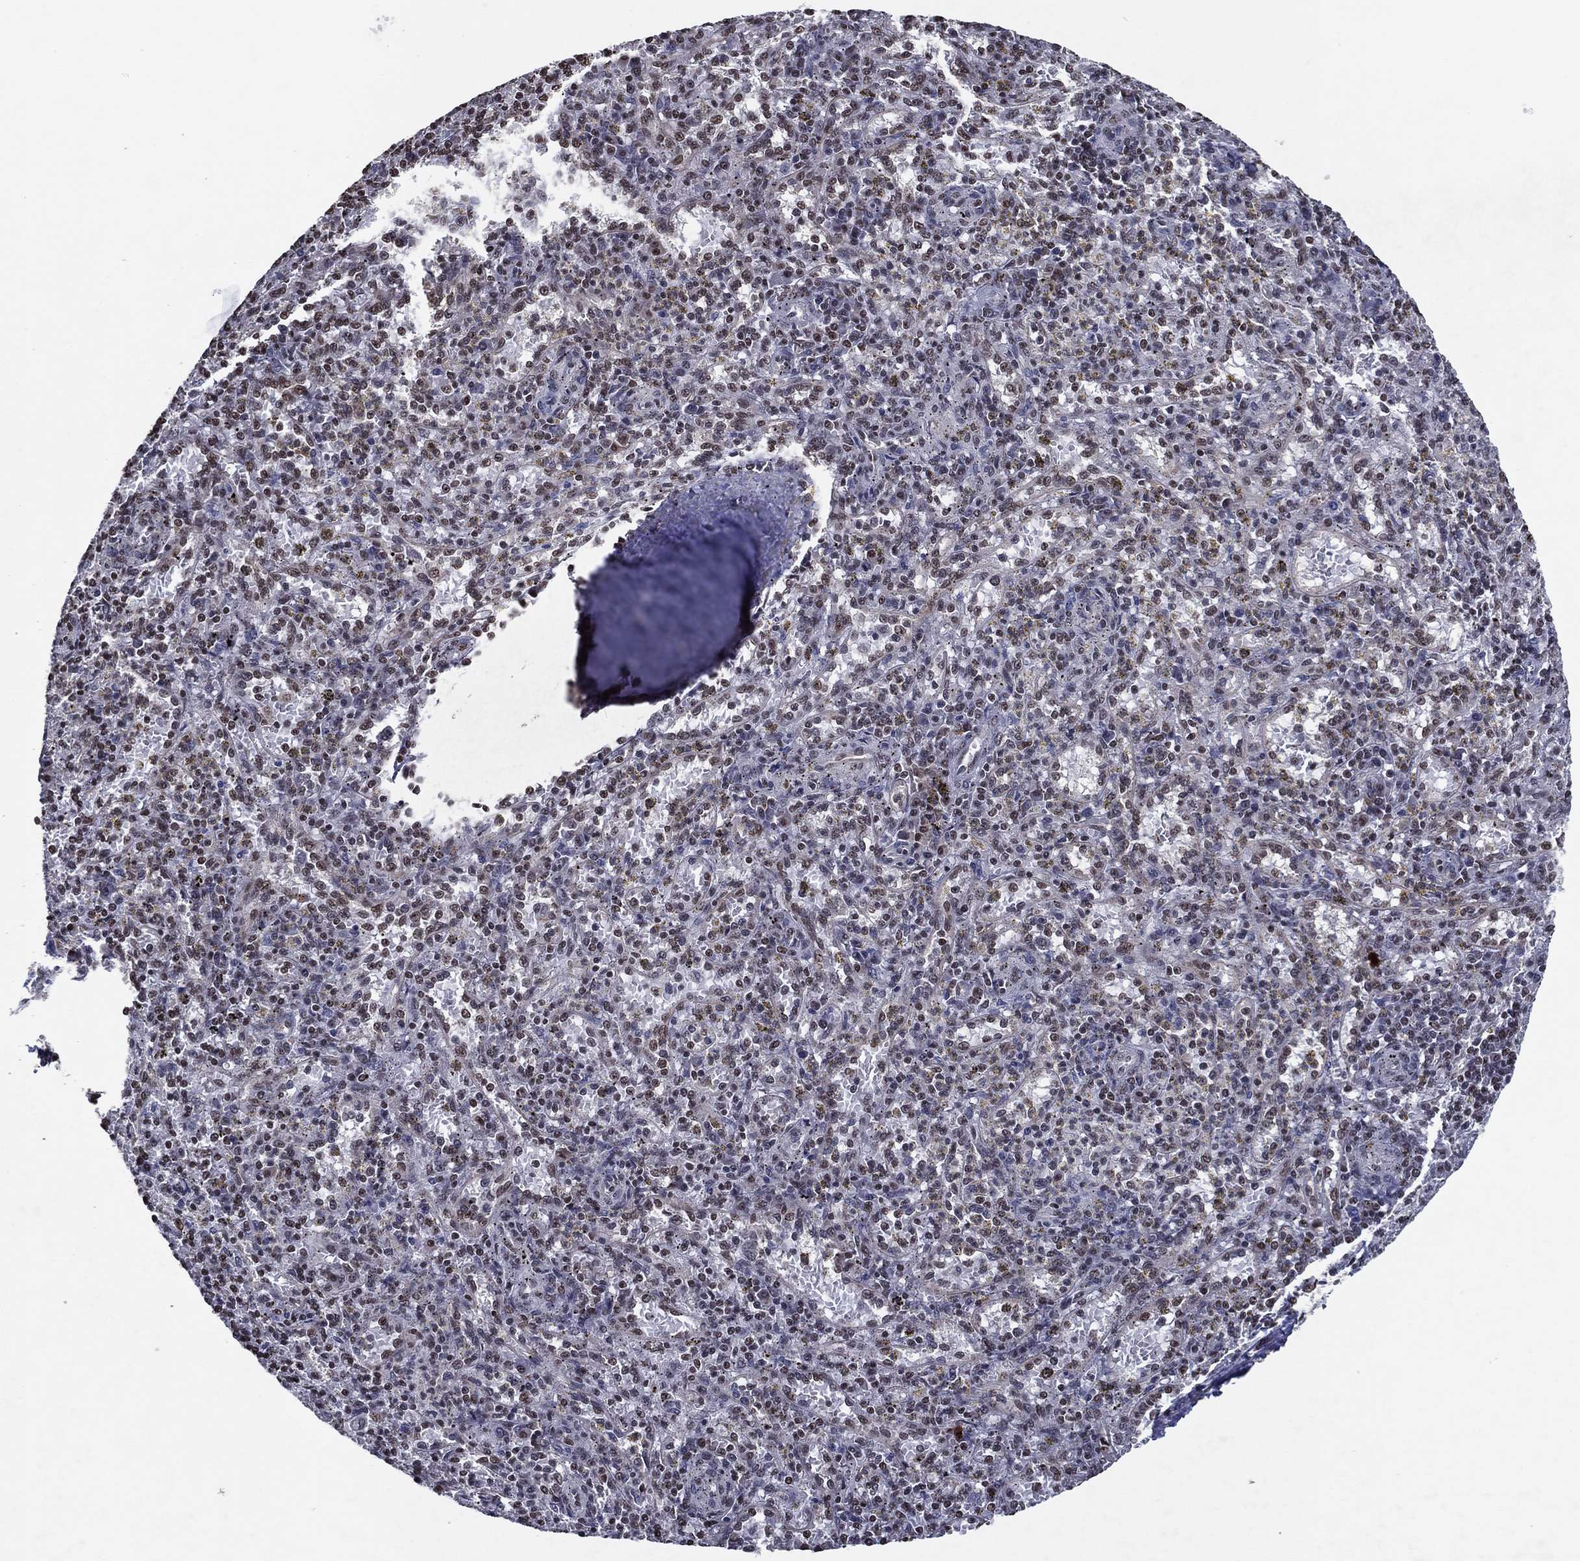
{"staining": {"intensity": "moderate", "quantity": "25%-75%", "location": "nuclear"}, "tissue": "spleen", "cell_type": "Cells in red pulp", "image_type": "normal", "snomed": [{"axis": "morphology", "description": "Normal tissue, NOS"}, {"axis": "topography", "description": "Spleen"}], "caption": "Benign spleen was stained to show a protein in brown. There is medium levels of moderate nuclear positivity in approximately 25%-75% of cells in red pulp.", "gene": "ZBTB42", "patient": {"sex": "male", "age": 60}}